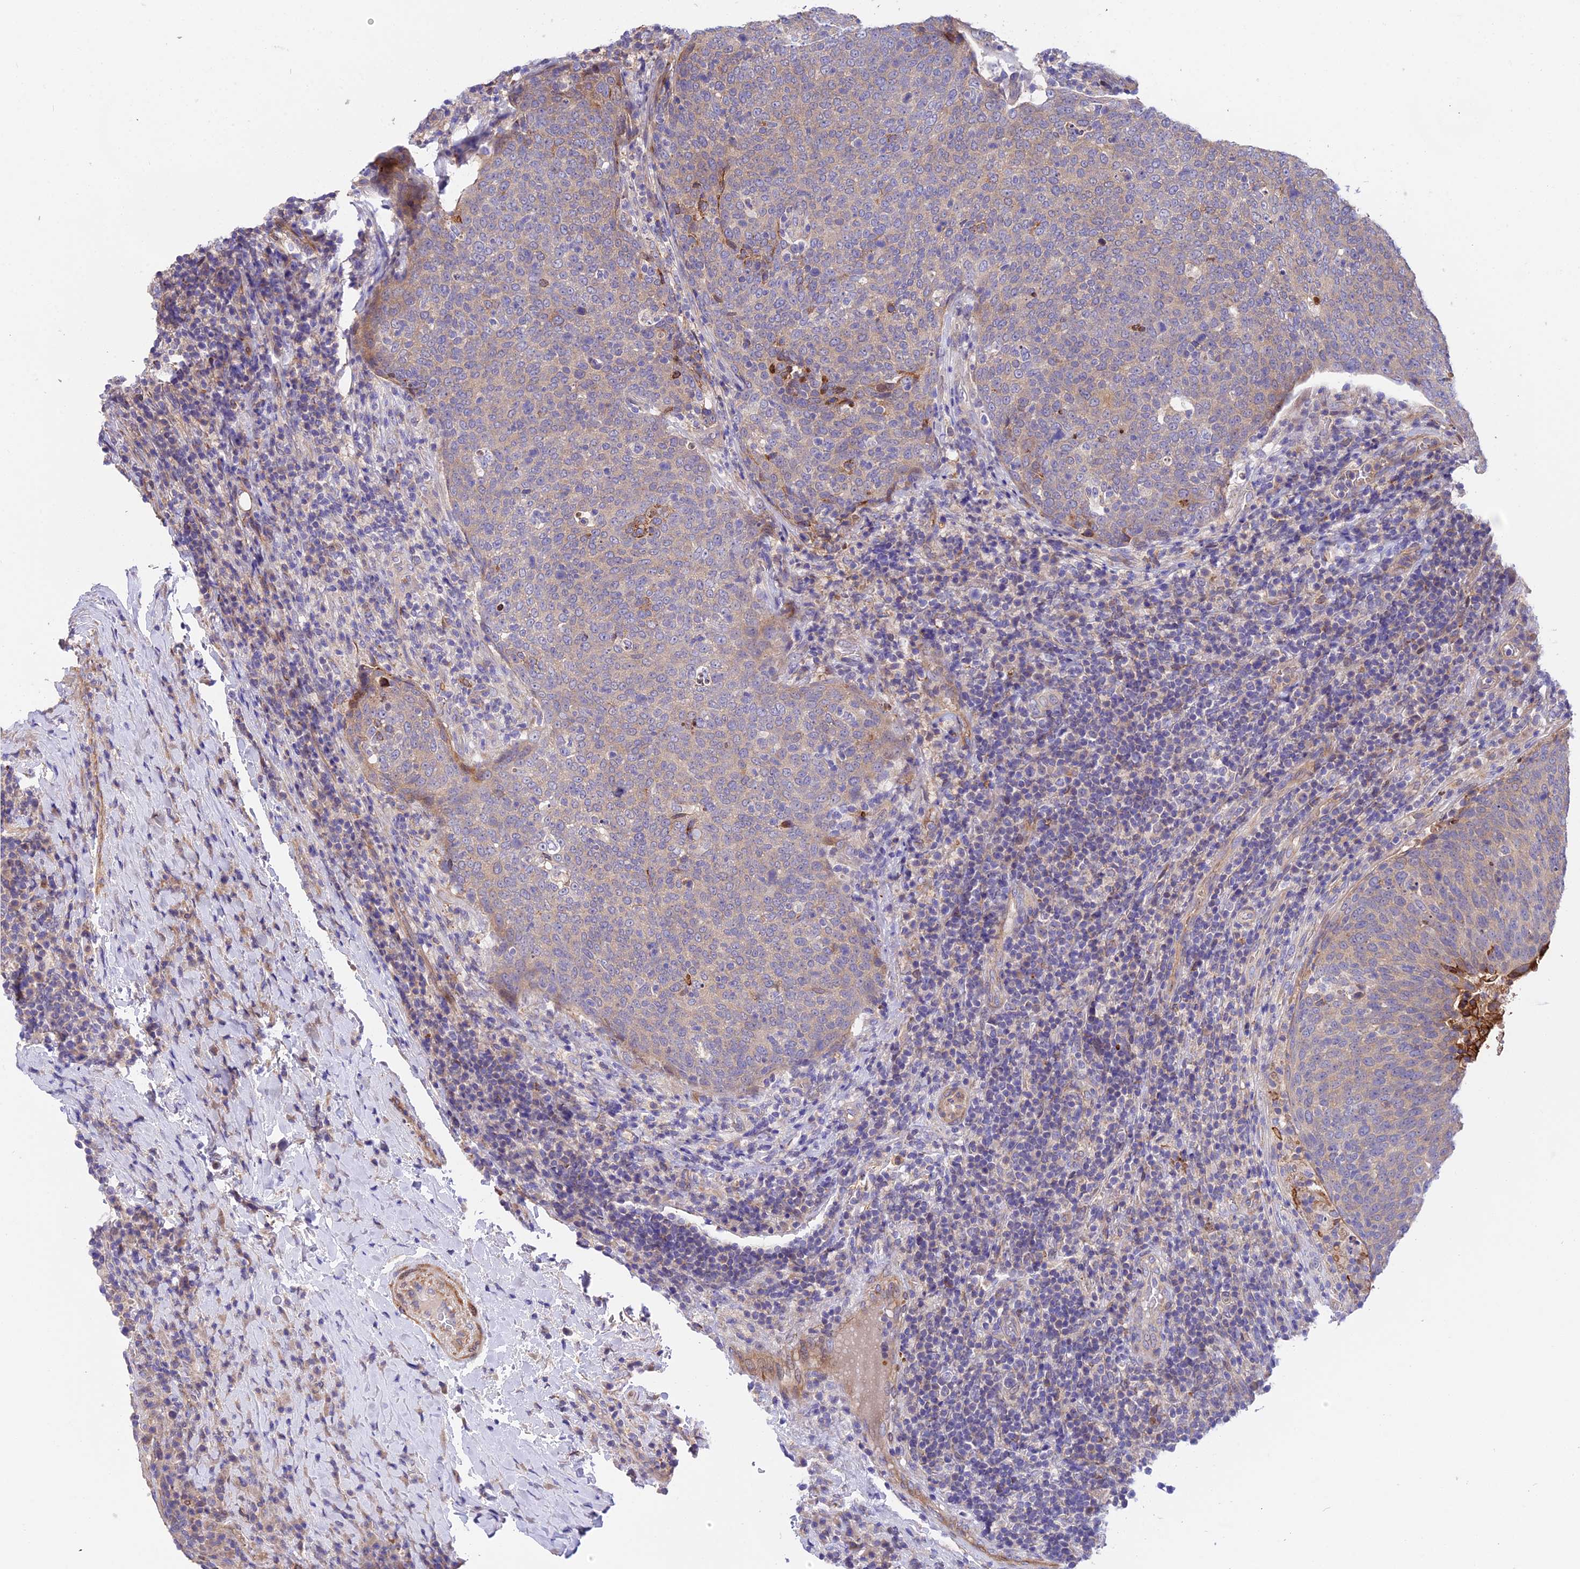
{"staining": {"intensity": "moderate", "quantity": "<25%", "location": "cytoplasmic/membranous"}, "tissue": "head and neck cancer", "cell_type": "Tumor cells", "image_type": "cancer", "snomed": [{"axis": "morphology", "description": "Squamous cell carcinoma, NOS"}, {"axis": "morphology", "description": "Squamous cell carcinoma, metastatic, NOS"}, {"axis": "topography", "description": "Lymph node"}, {"axis": "topography", "description": "Head-Neck"}], "caption": "IHC histopathology image of neoplastic tissue: head and neck cancer (squamous cell carcinoma) stained using immunohistochemistry (IHC) demonstrates low levels of moderate protein expression localized specifically in the cytoplasmic/membranous of tumor cells, appearing as a cytoplasmic/membranous brown color.", "gene": "TRIM43B", "patient": {"sex": "male", "age": 62}}